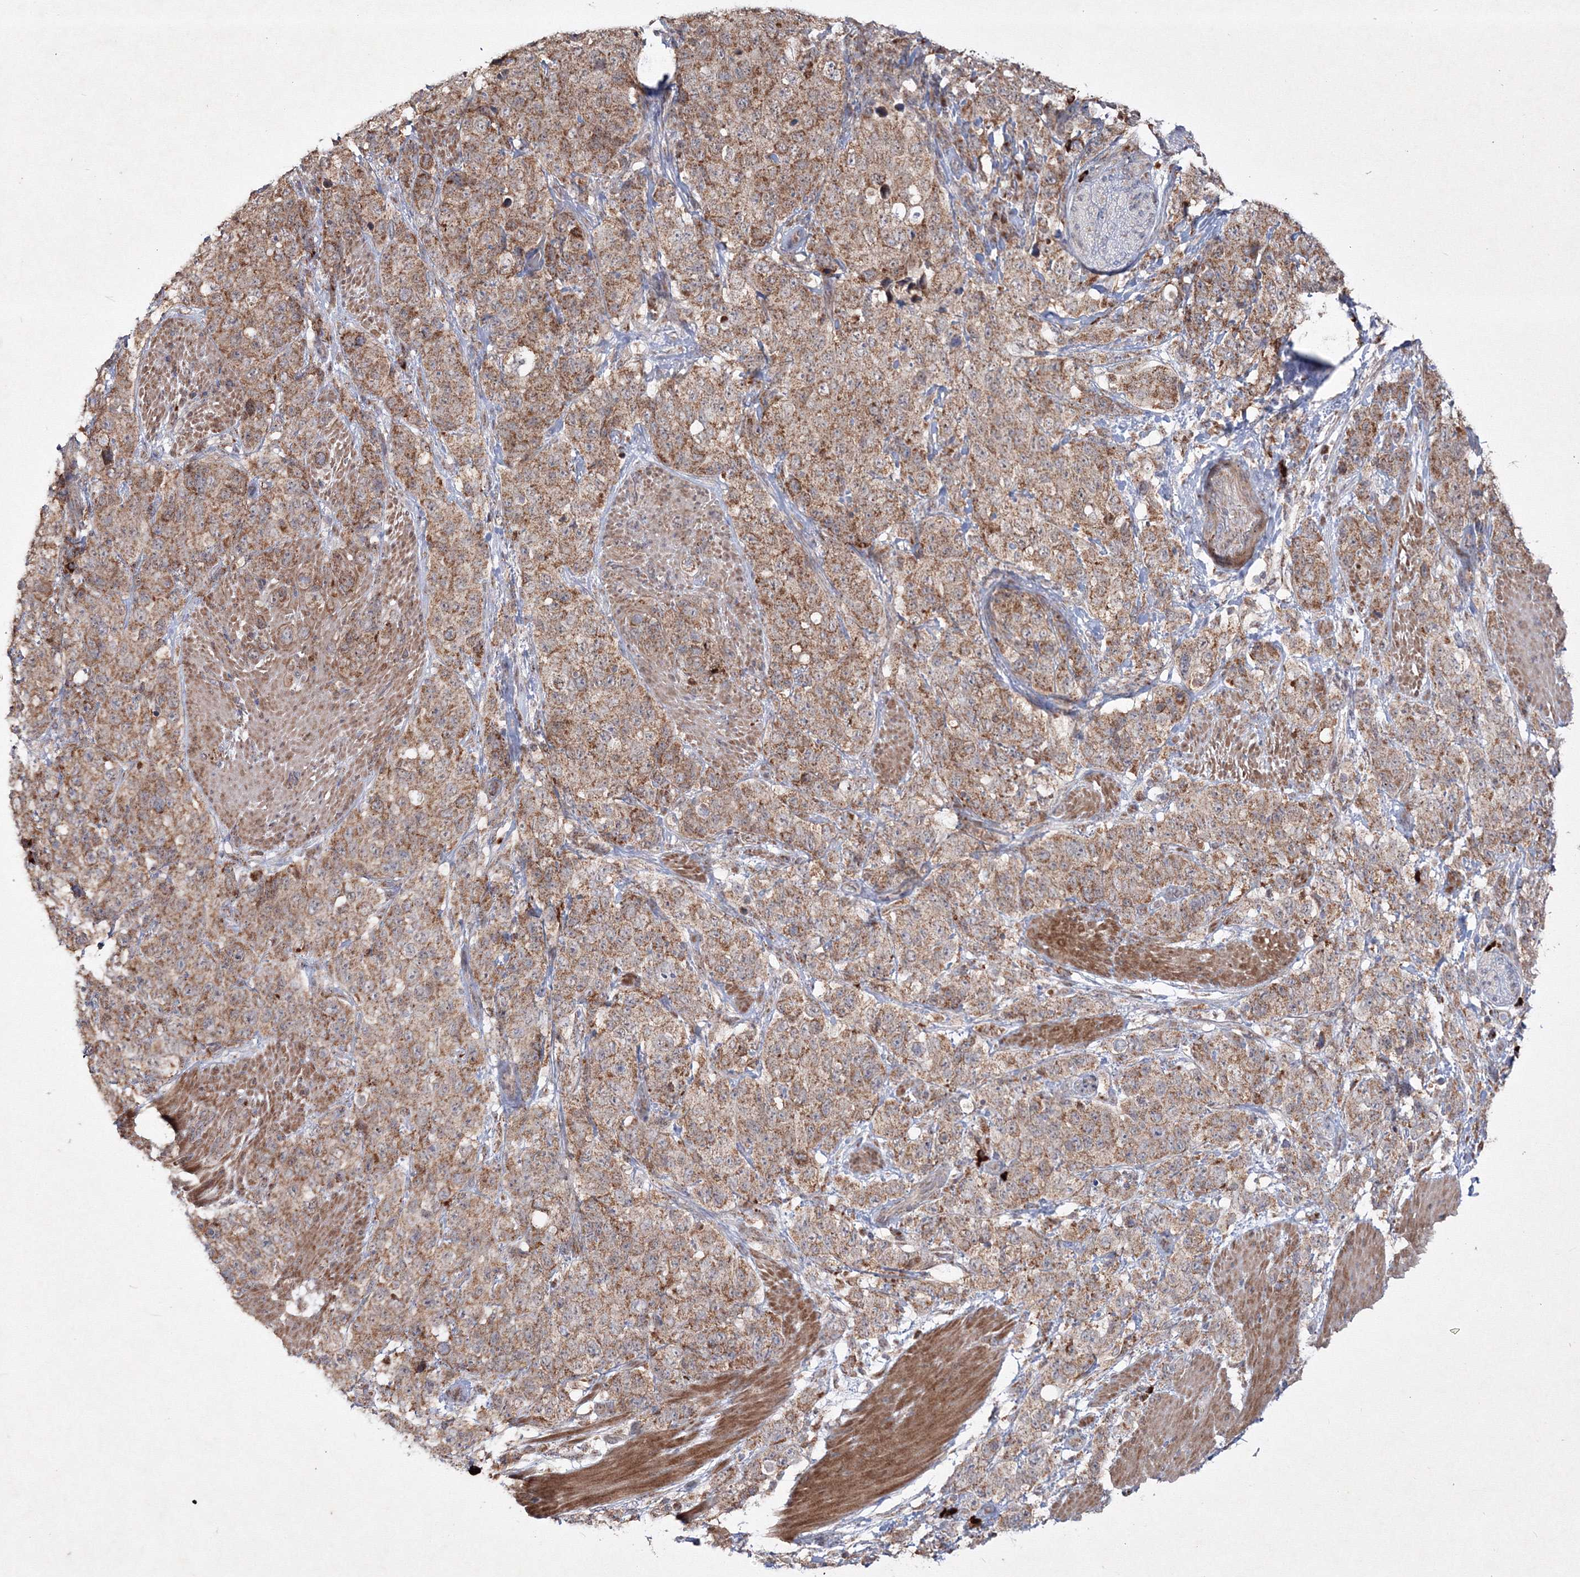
{"staining": {"intensity": "moderate", "quantity": ">75%", "location": "cytoplasmic/membranous"}, "tissue": "stomach cancer", "cell_type": "Tumor cells", "image_type": "cancer", "snomed": [{"axis": "morphology", "description": "Adenocarcinoma, NOS"}, {"axis": "topography", "description": "Stomach"}], "caption": "There is medium levels of moderate cytoplasmic/membranous staining in tumor cells of stomach cancer, as demonstrated by immunohistochemical staining (brown color).", "gene": "PEX13", "patient": {"sex": "male", "age": 48}}